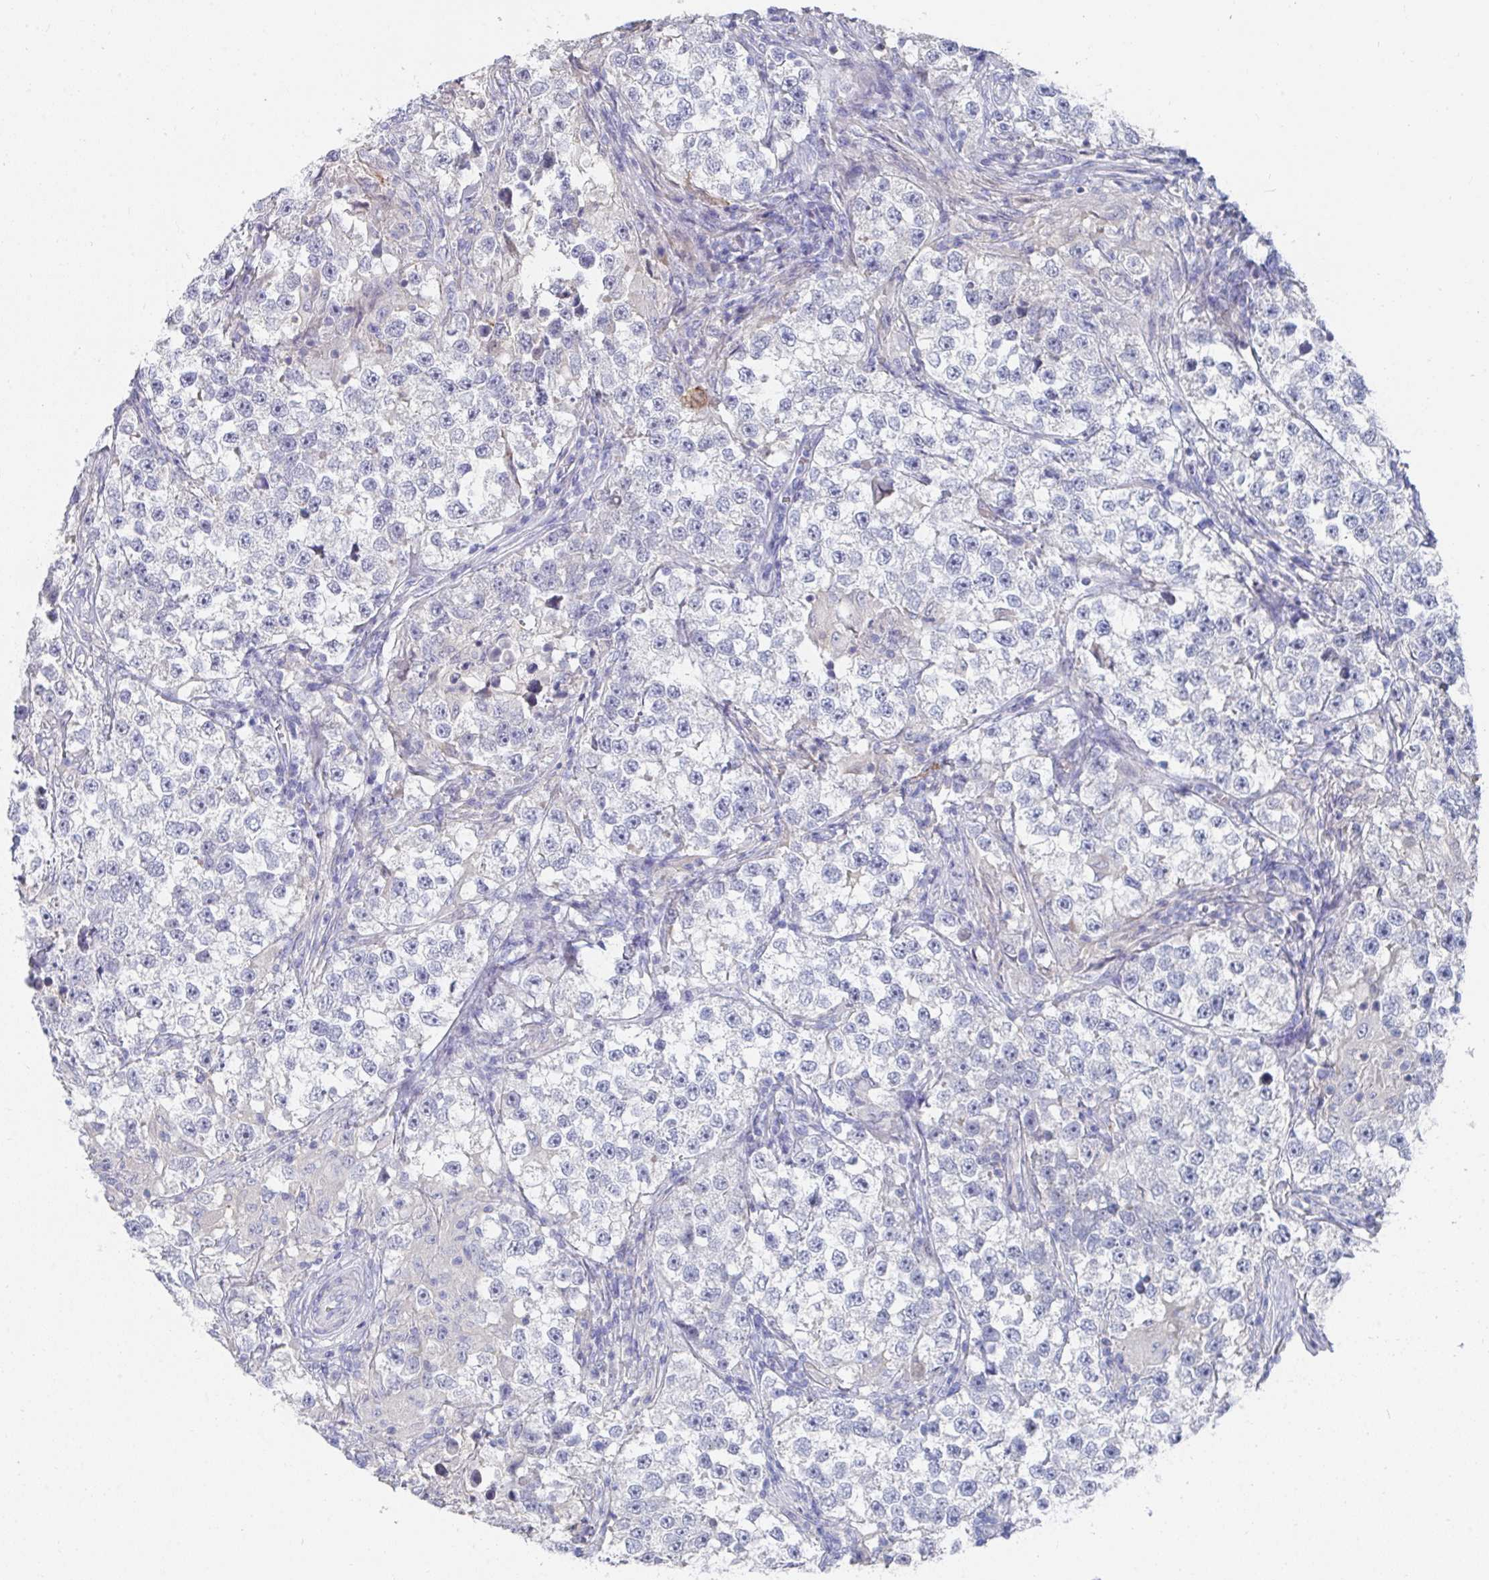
{"staining": {"intensity": "negative", "quantity": "none", "location": "none"}, "tissue": "testis cancer", "cell_type": "Tumor cells", "image_type": "cancer", "snomed": [{"axis": "morphology", "description": "Seminoma, NOS"}, {"axis": "topography", "description": "Testis"}], "caption": "This is a histopathology image of immunohistochemistry staining of testis cancer, which shows no expression in tumor cells.", "gene": "KCNK5", "patient": {"sex": "male", "age": 46}}